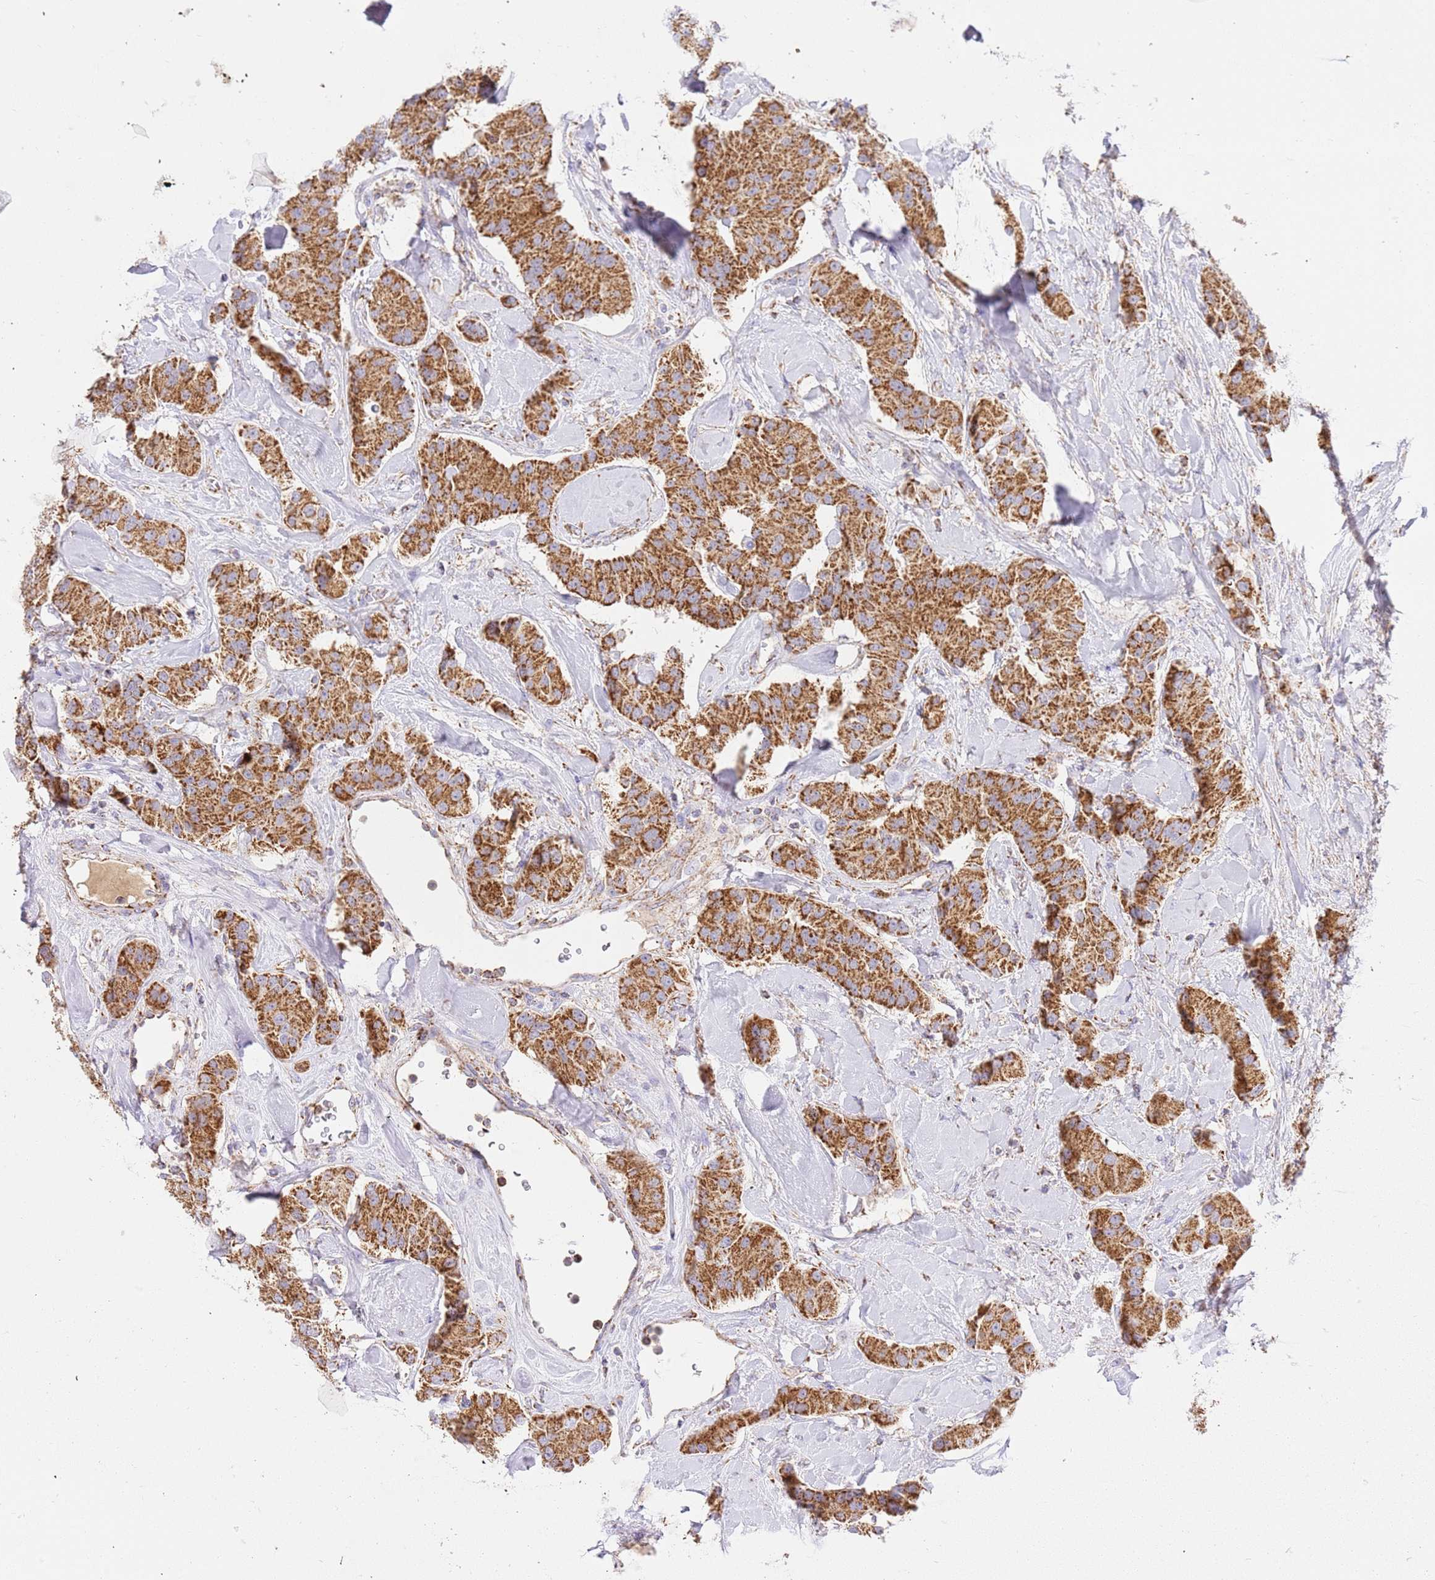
{"staining": {"intensity": "strong", "quantity": ">75%", "location": "cytoplasmic/membranous"}, "tissue": "carcinoid", "cell_type": "Tumor cells", "image_type": "cancer", "snomed": [{"axis": "morphology", "description": "Carcinoid, malignant, NOS"}, {"axis": "topography", "description": "Pancreas"}], "caption": "Immunohistochemistry (IHC) of malignant carcinoid exhibits high levels of strong cytoplasmic/membranous staining in approximately >75% of tumor cells.", "gene": "ZBTB39", "patient": {"sex": "male", "age": 41}}